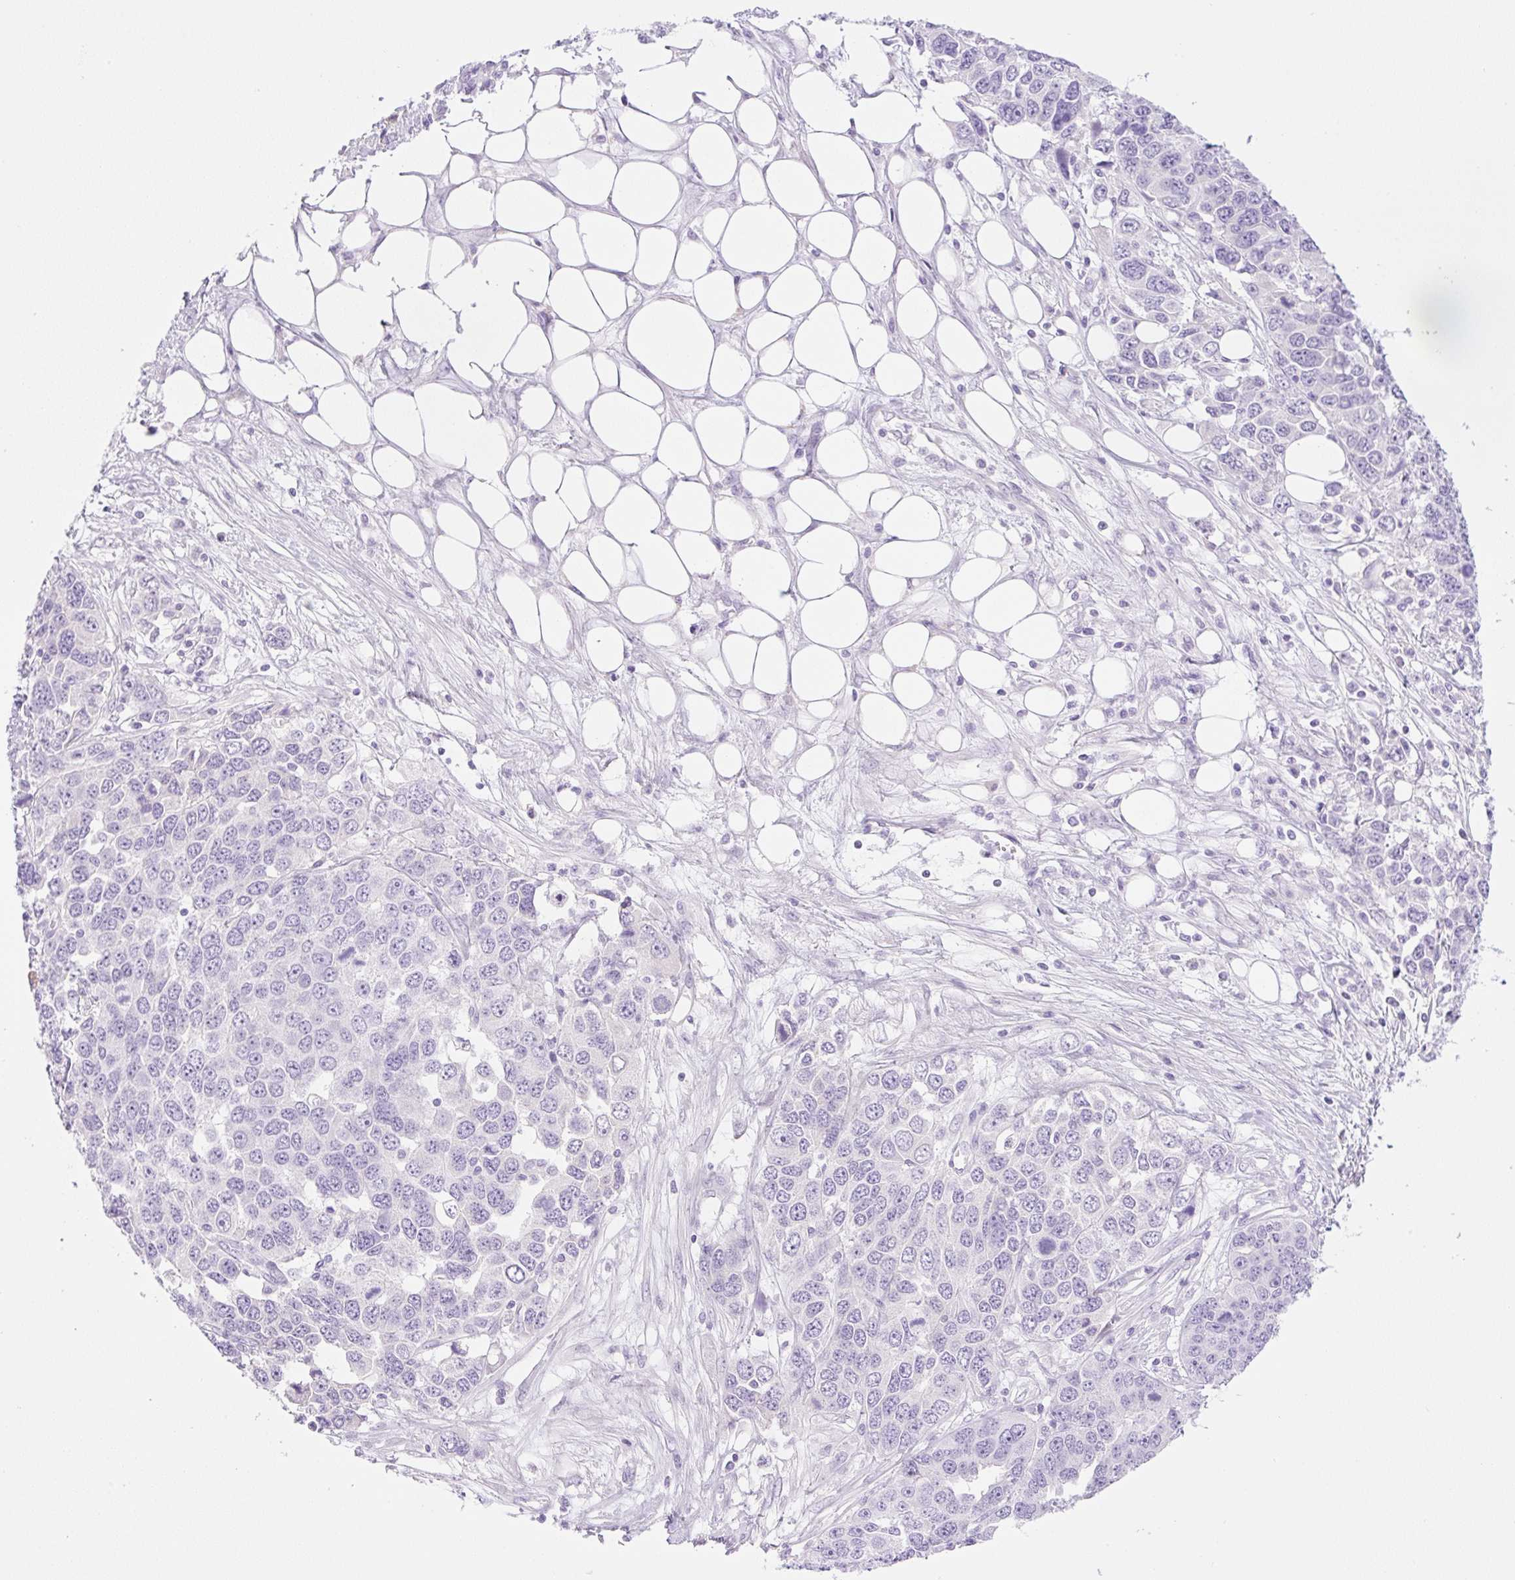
{"staining": {"intensity": "negative", "quantity": "none", "location": "none"}, "tissue": "ovarian cancer", "cell_type": "Tumor cells", "image_type": "cancer", "snomed": [{"axis": "morphology", "description": "Cystadenocarcinoma, serous, NOS"}, {"axis": "topography", "description": "Ovary"}], "caption": "This histopathology image is of ovarian serous cystadenocarcinoma stained with immunohistochemistry (IHC) to label a protein in brown with the nuclei are counter-stained blue. There is no expression in tumor cells.", "gene": "PALM3", "patient": {"sex": "female", "age": 76}}